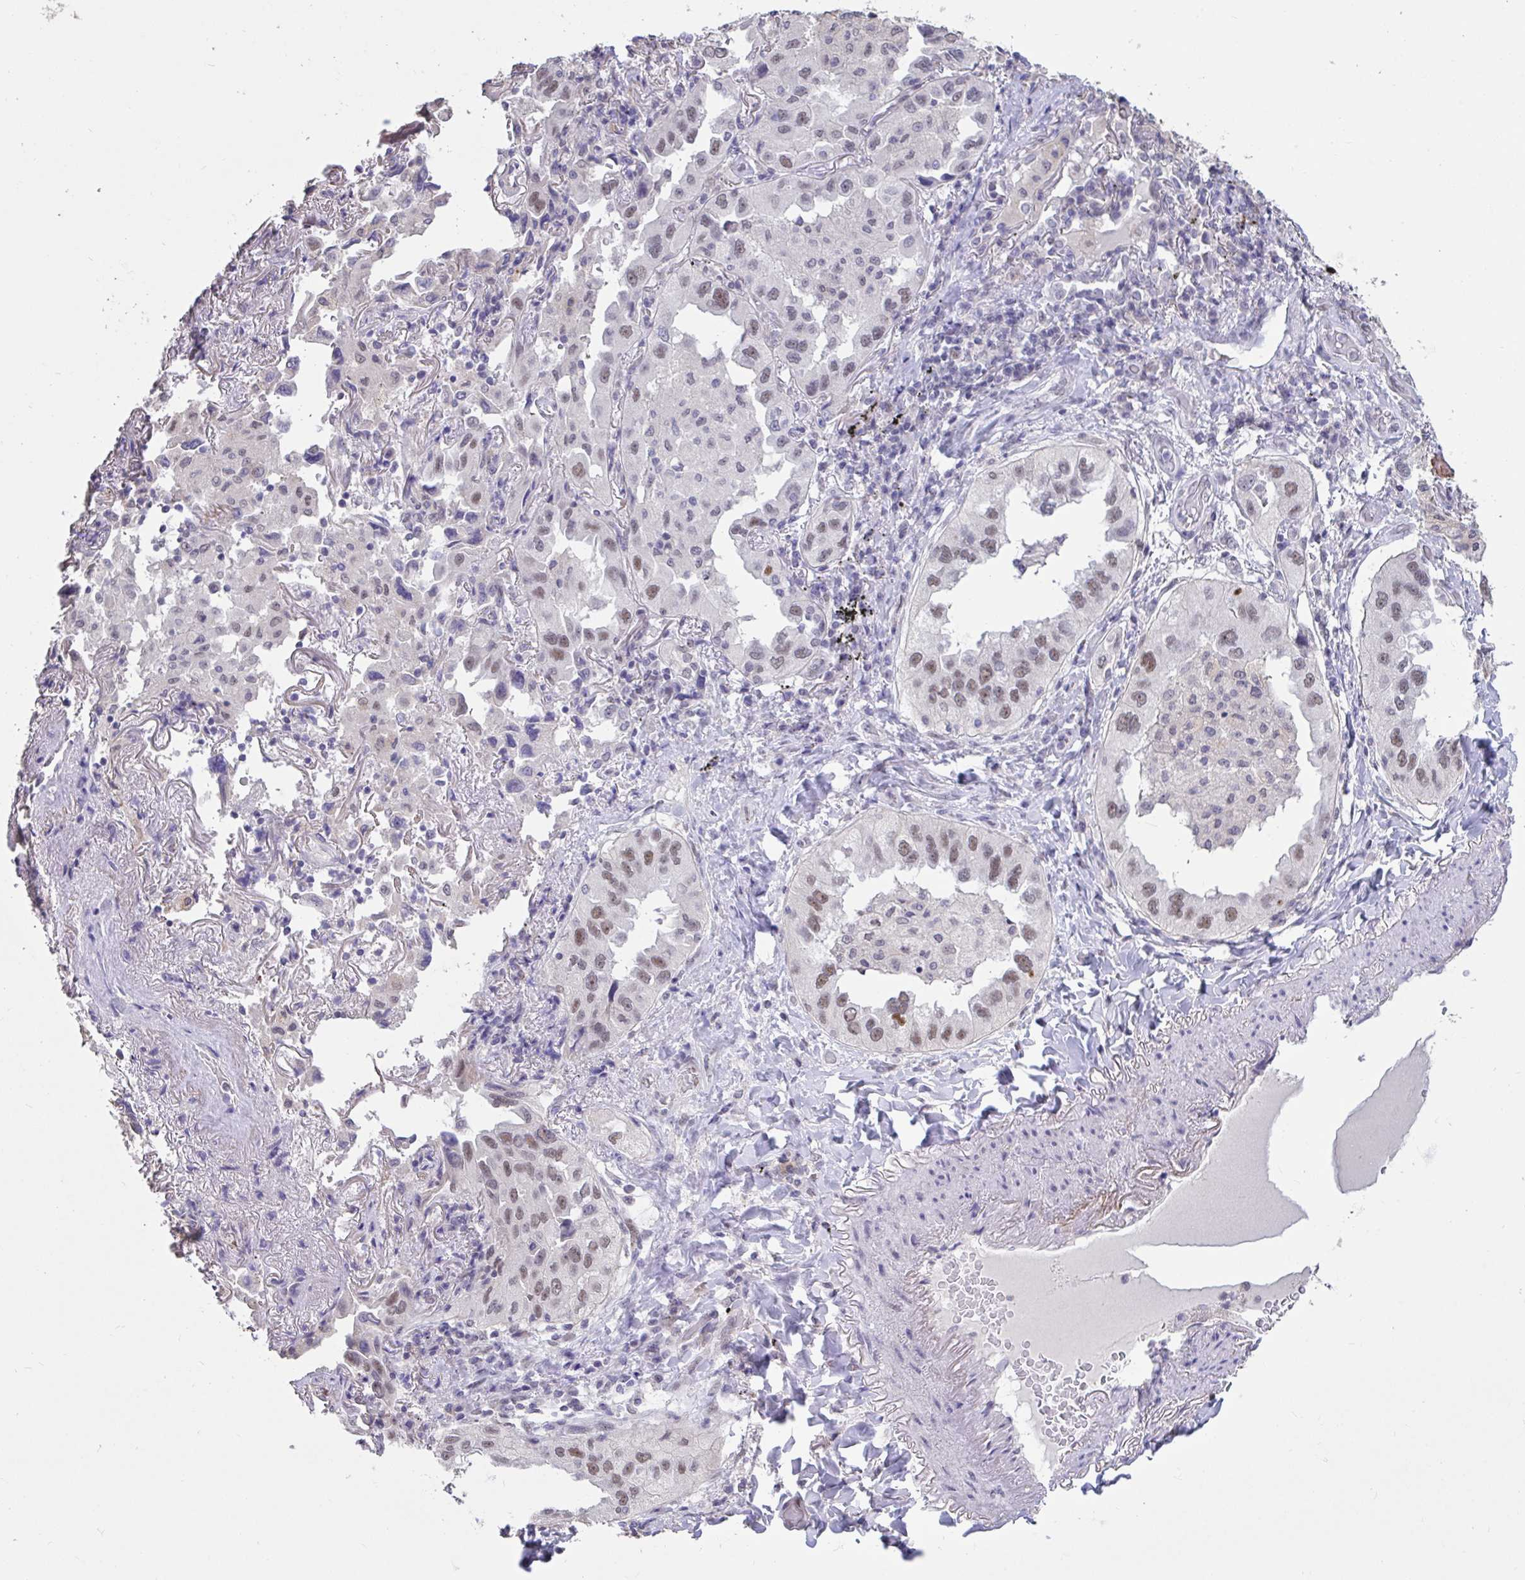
{"staining": {"intensity": "moderate", "quantity": "25%-75%", "location": "nuclear"}, "tissue": "lung cancer", "cell_type": "Tumor cells", "image_type": "cancer", "snomed": [{"axis": "morphology", "description": "Adenocarcinoma, NOS"}, {"axis": "topography", "description": "Lung"}], "caption": "Immunohistochemical staining of lung adenocarcinoma exhibits moderate nuclear protein expression in about 25%-75% of tumor cells.", "gene": "DDX39A", "patient": {"sex": "female", "age": 69}}